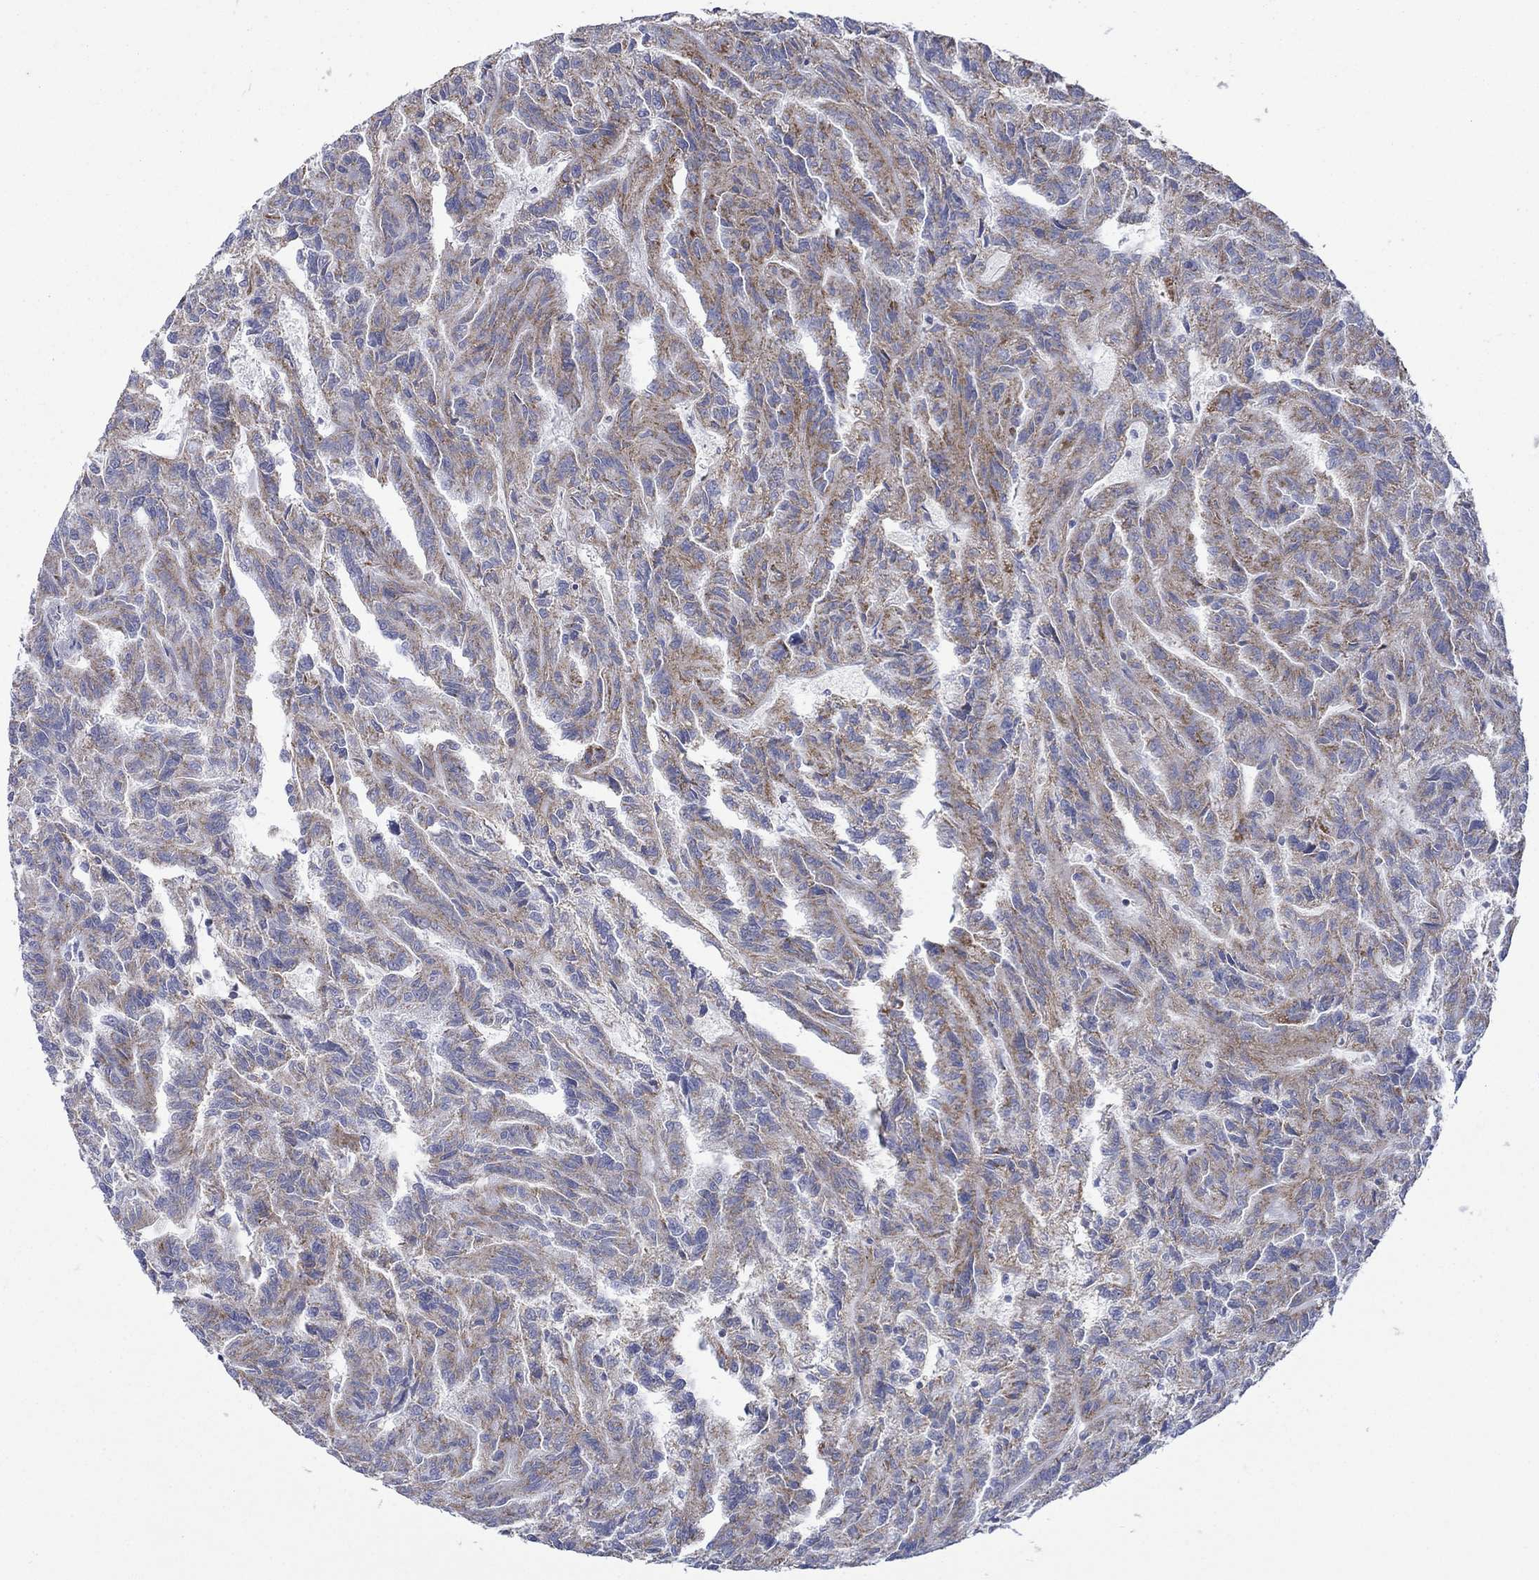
{"staining": {"intensity": "moderate", "quantity": "25%-75%", "location": "cytoplasmic/membranous"}, "tissue": "renal cancer", "cell_type": "Tumor cells", "image_type": "cancer", "snomed": [{"axis": "morphology", "description": "Adenocarcinoma, NOS"}, {"axis": "topography", "description": "Kidney"}], "caption": "The micrograph shows staining of renal cancer (adenocarcinoma), revealing moderate cytoplasmic/membranous protein positivity (brown color) within tumor cells.", "gene": "CISD1", "patient": {"sex": "male", "age": 79}}